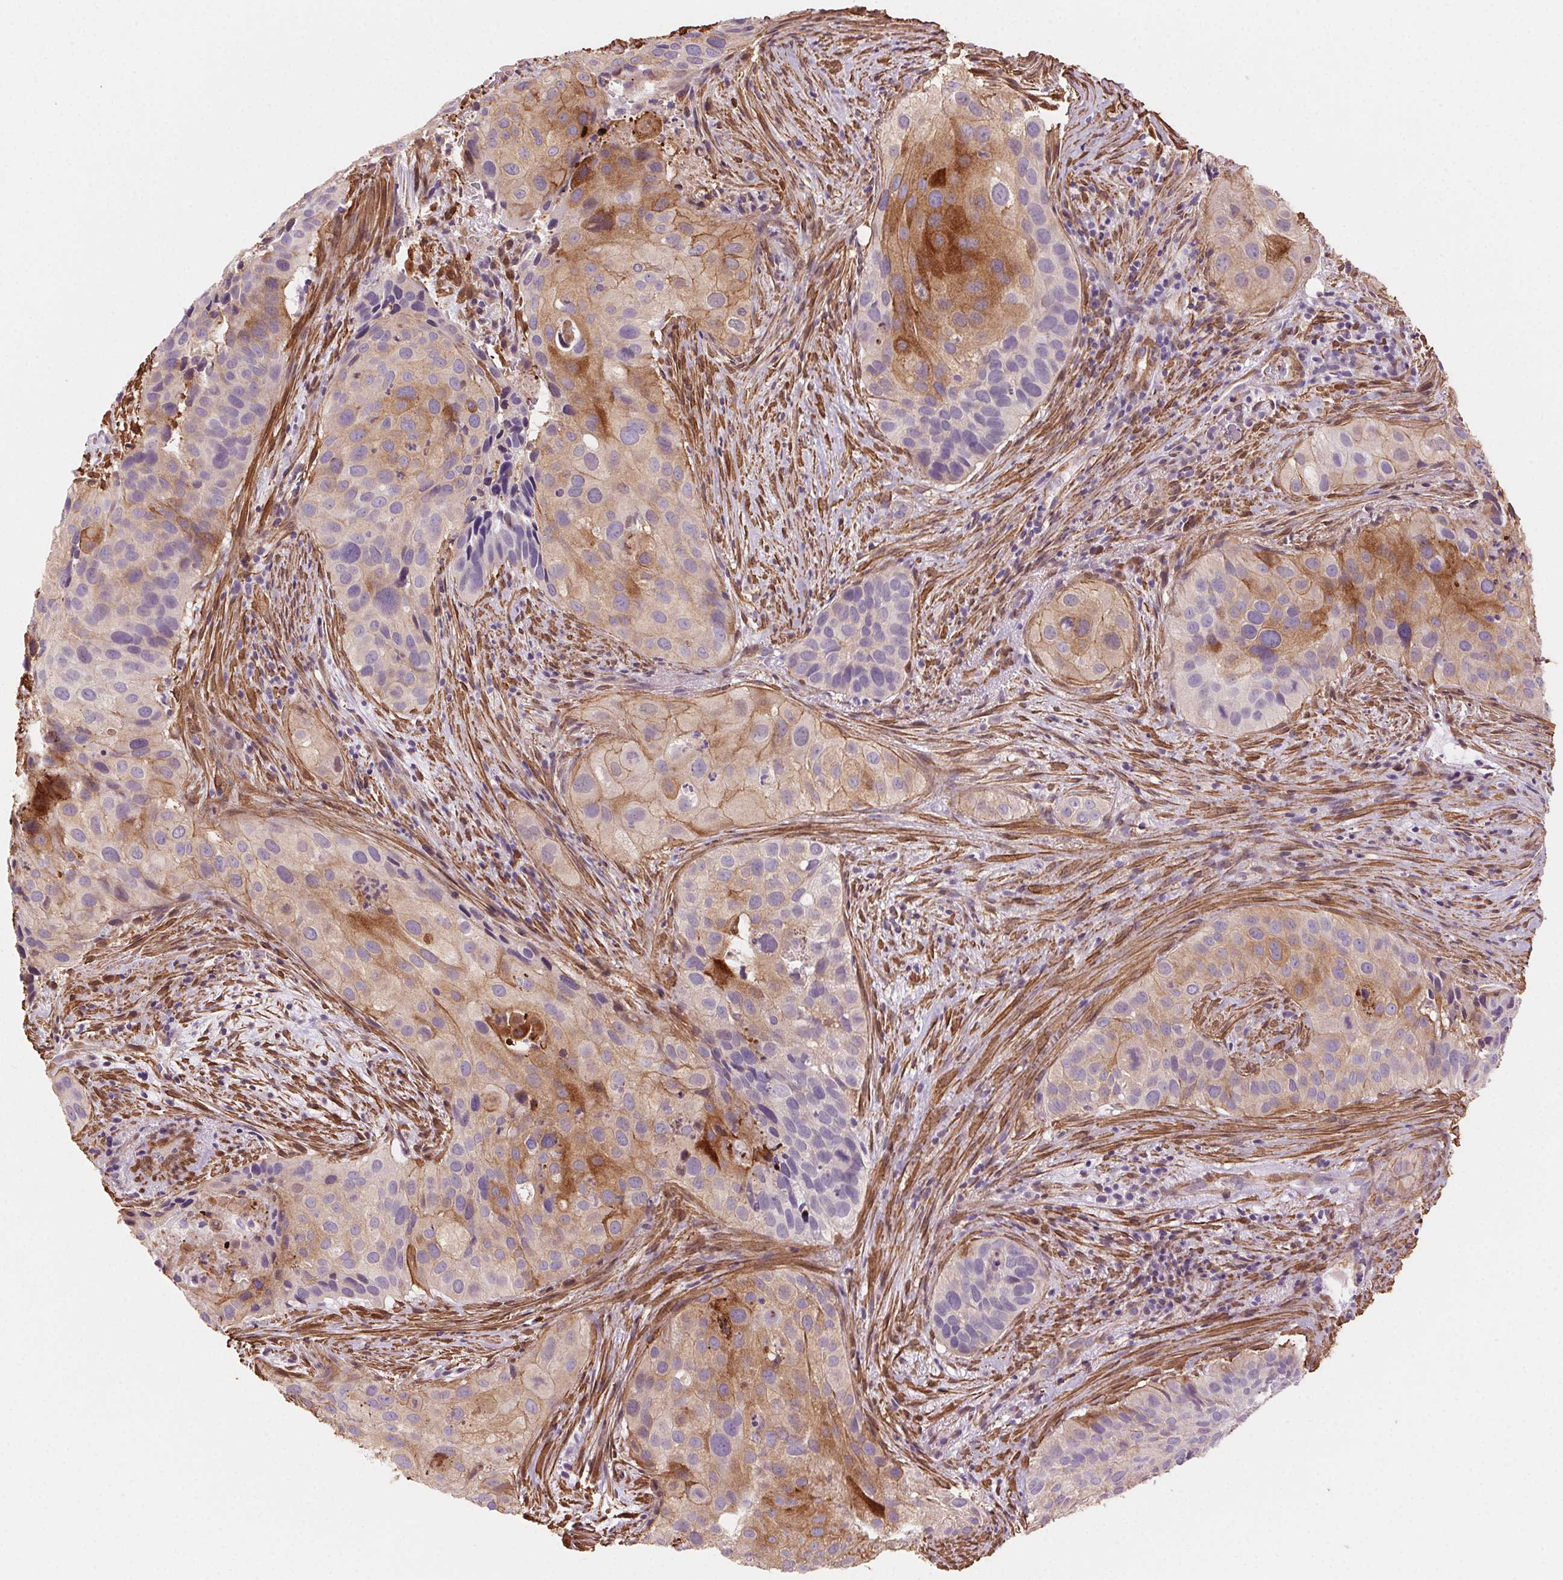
{"staining": {"intensity": "moderate", "quantity": "25%-75%", "location": "cytoplasmic/membranous"}, "tissue": "cervical cancer", "cell_type": "Tumor cells", "image_type": "cancer", "snomed": [{"axis": "morphology", "description": "Squamous cell carcinoma, NOS"}, {"axis": "topography", "description": "Cervix"}], "caption": "Brown immunohistochemical staining in cervical cancer (squamous cell carcinoma) demonstrates moderate cytoplasmic/membranous expression in approximately 25%-75% of tumor cells.", "gene": "GPX8", "patient": {"sex": "female", "age": 38}}